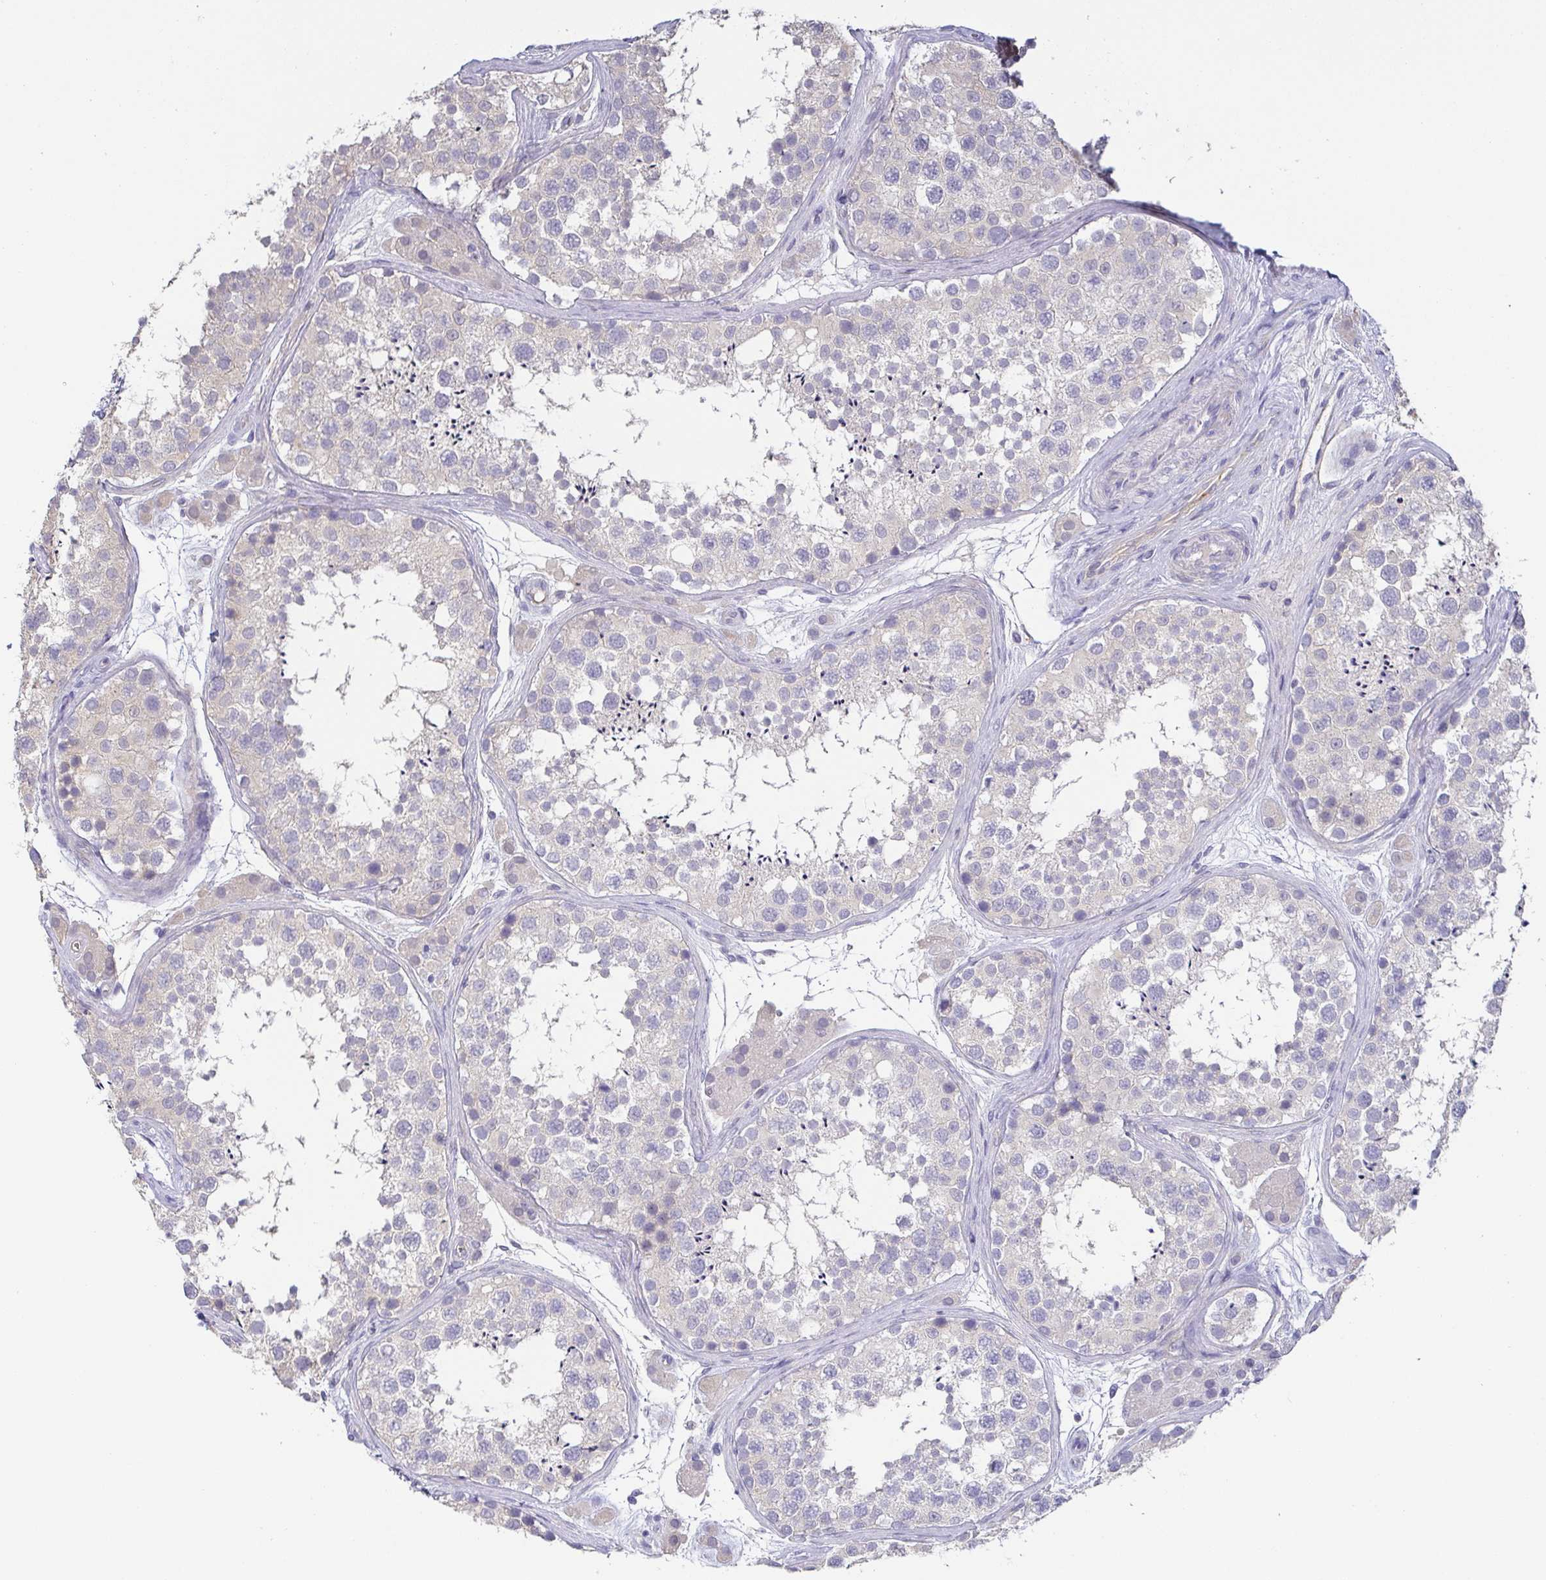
{"staining": {"intensity": "negative", "quantity": "none", "location": "none"}, "tissue": "testis", "cell_type": "Cells in seminiferous ducts", "image_type": "normal", "snomed": [{"axis": "morphology", "description": "Normal tissue, NOS"}, {"axis": "topography", "description": "Testis"}], "caption": "A high-resolution photomicrograph shows immunohistochemistry staining of unremarkable testis, which exhibits no significant expression in cells in seminiferous ducts.", "gene": "RNASE7", "patient": {"sex": "male", "age": 41}}